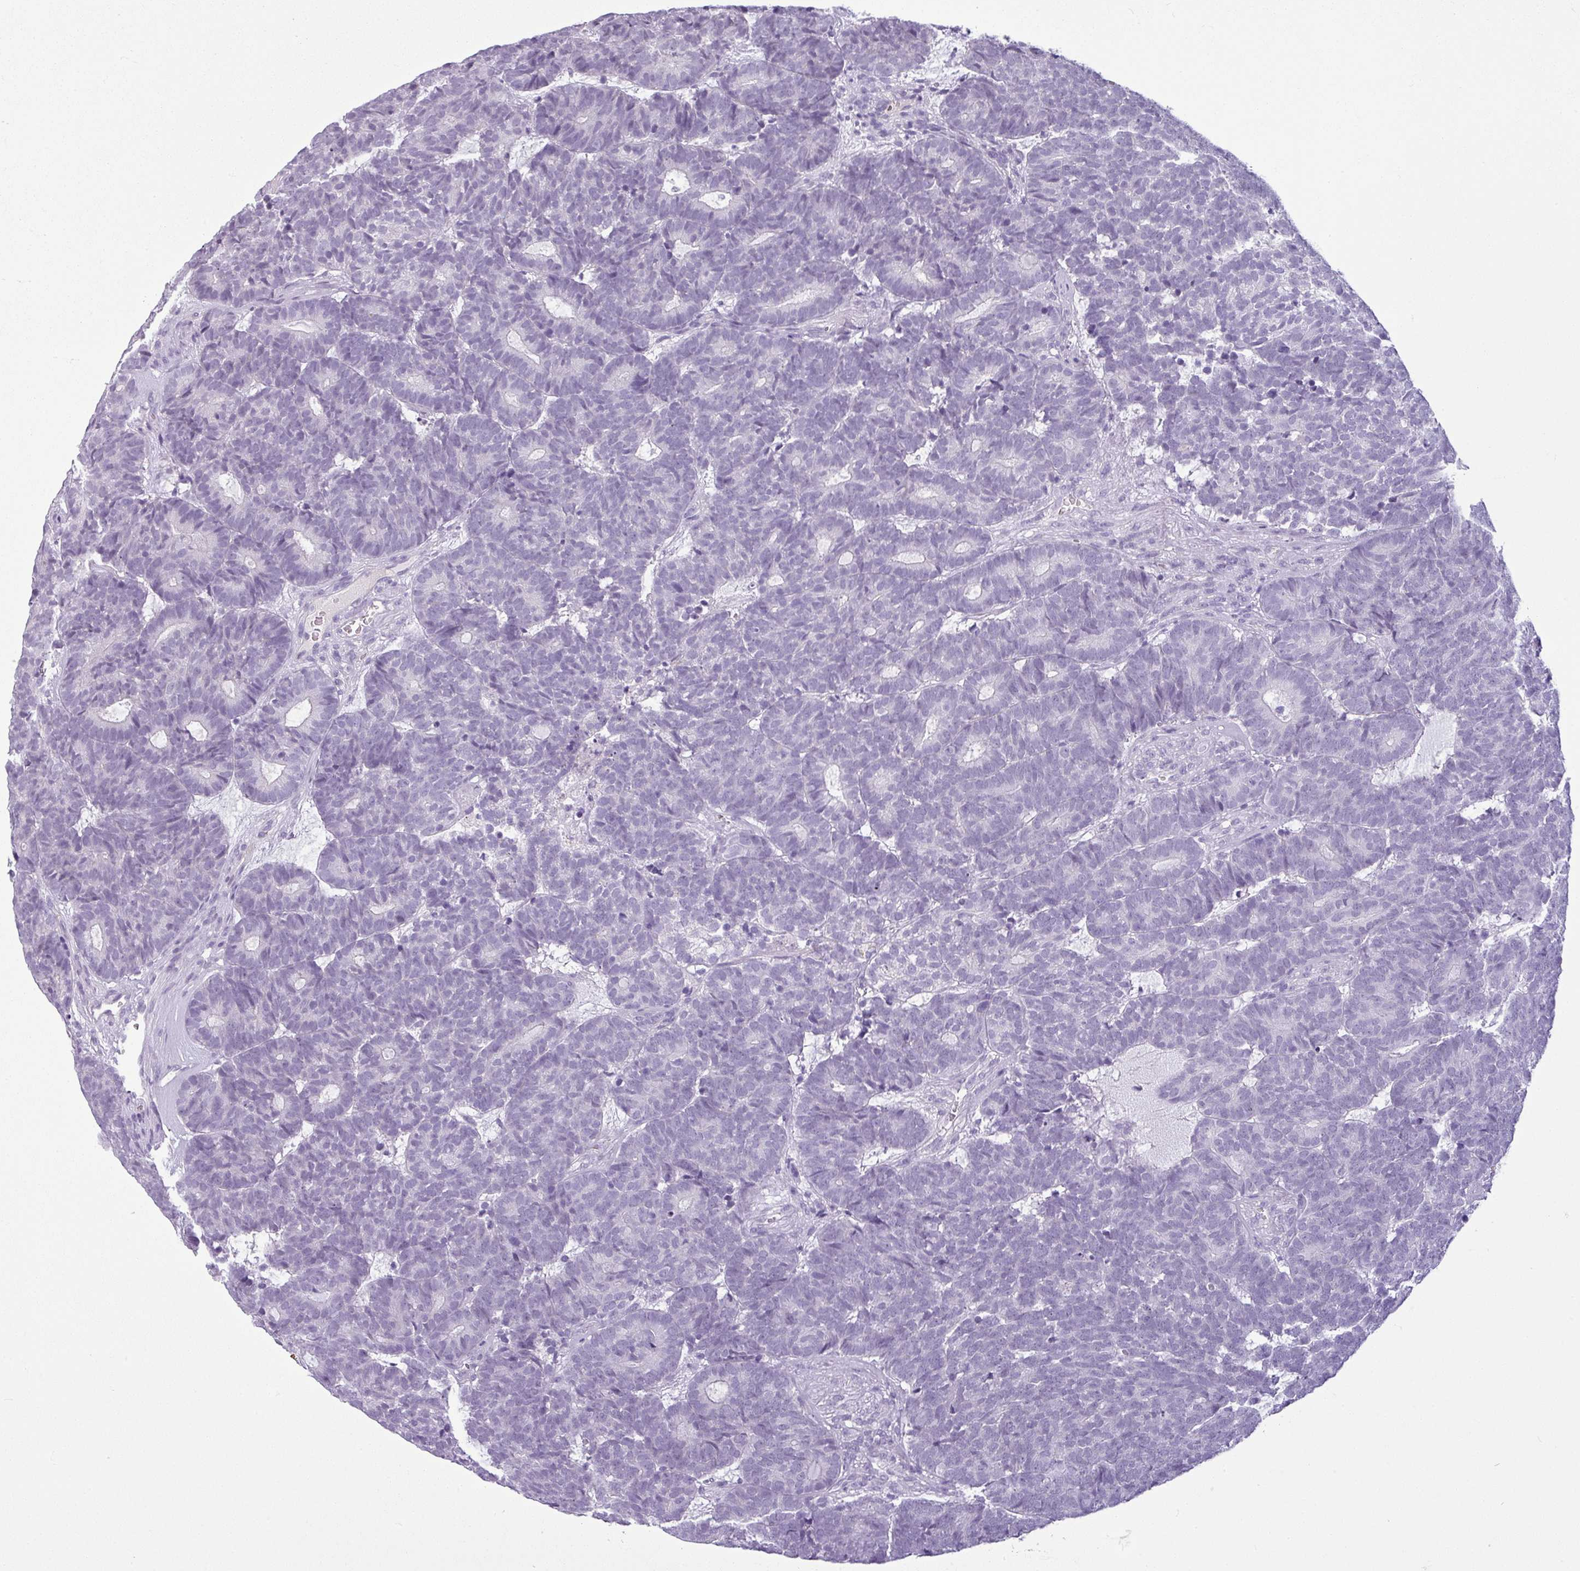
{"staining": {"intensity": "negative", "quantity": "none", "location": "none"}, "tissue": "head and neck cancer", "cell_type": "Tumor cells", "image_type": "cancer", "snomed": [{"axis": "morphology", "description": "Adenocarcinoma, NOS"}, {"axis": "topography", "description": "Head-Neck"}], "caption": "Human head and neck cancer stained for a protein using immunohistochemistry displays no positivity in tumor cells.", "gene": "CDH16", "patient": {"sex": "female", "age": 81}}